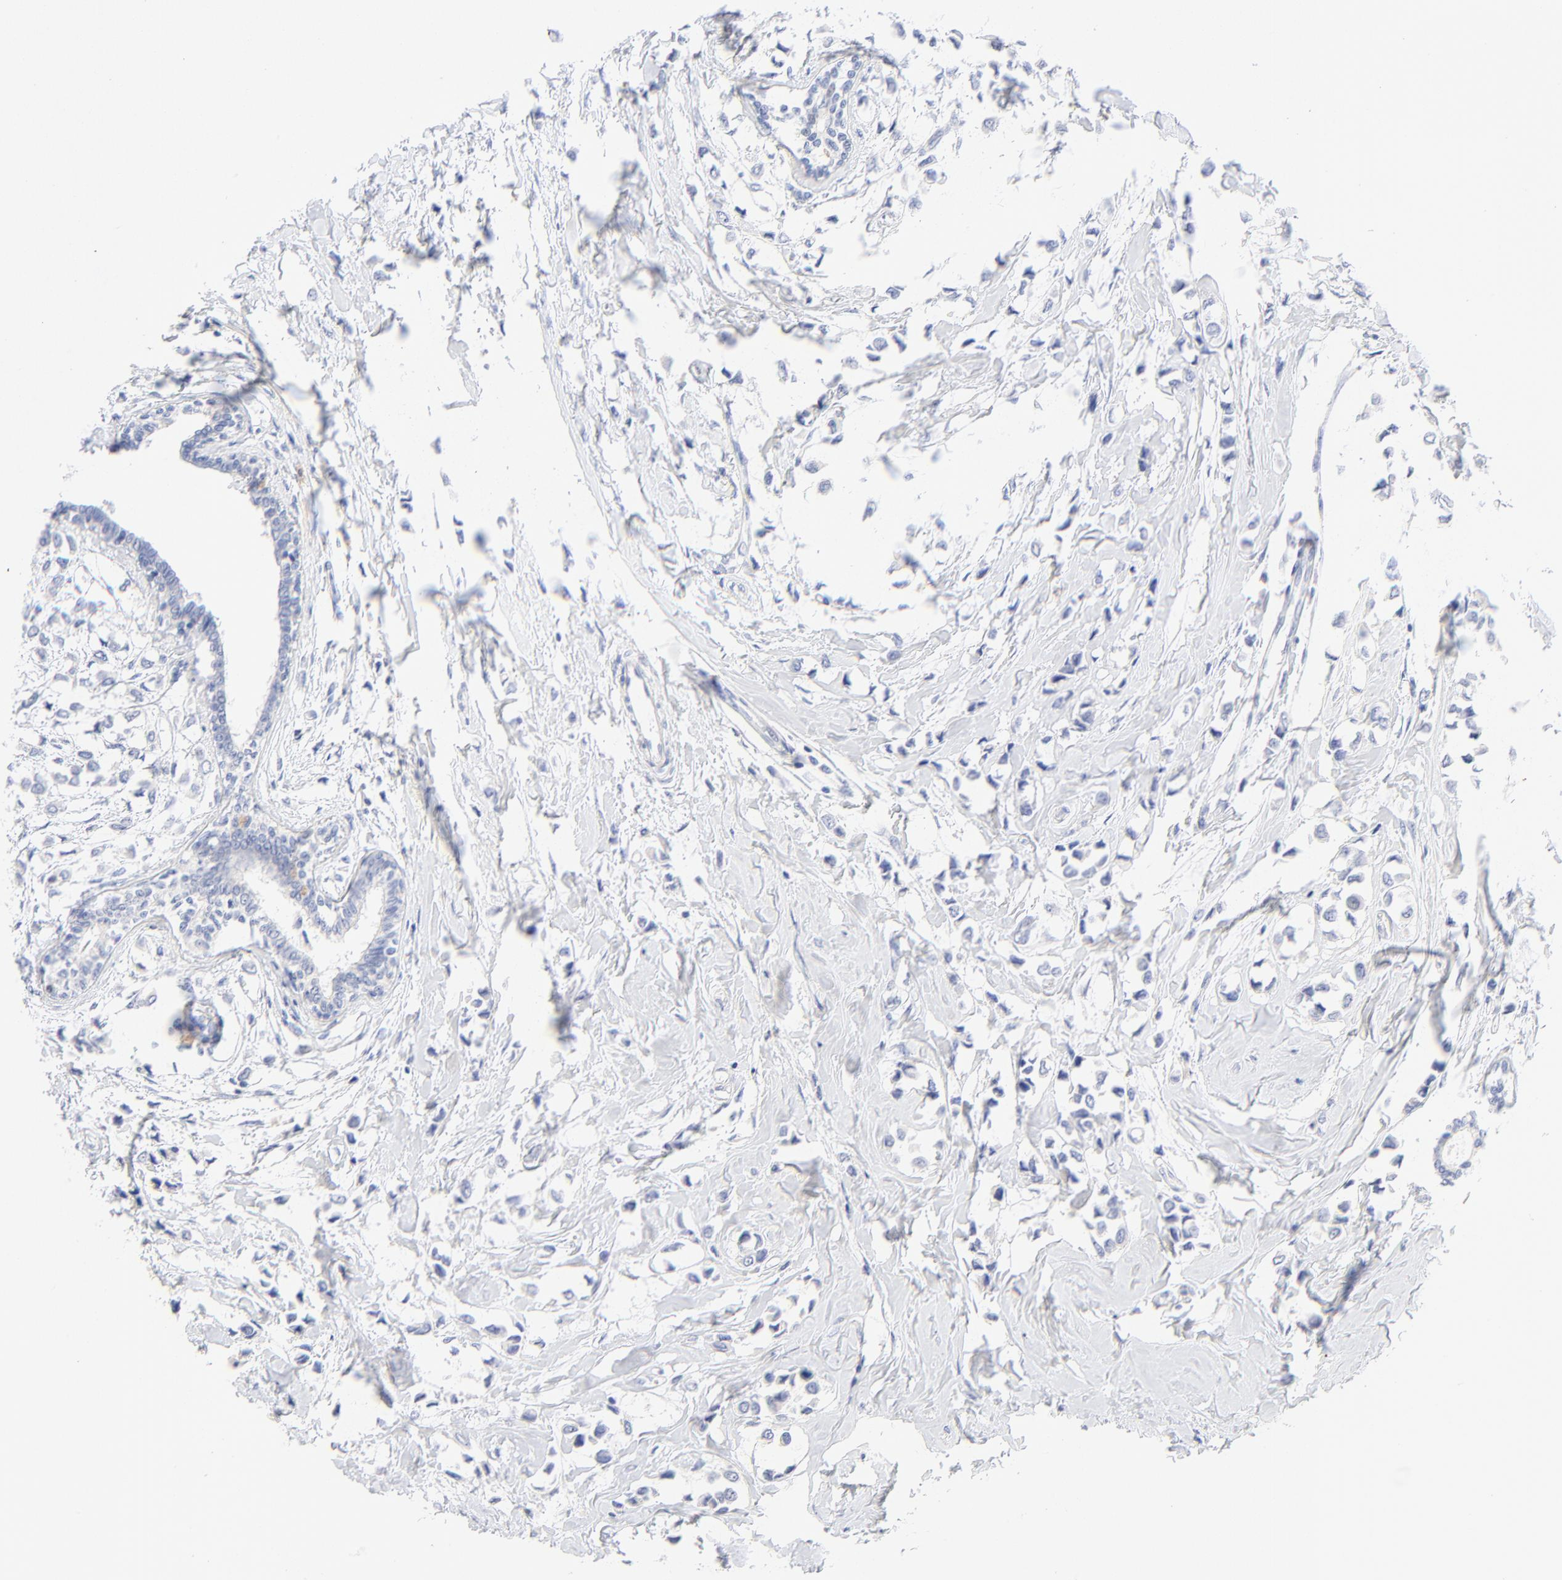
{"staining": {"intensity": "negative", "quantity": "none", "location": "none"}, "tissue": "breast cancer", "cell_type": "Tumor cells", "image_type": "cancer", "snomed": [{"axis": "morphology", "description": "Lobular carcinoma"}, {"axis": "topography", "description": "Breast"}], "caption": "The IHC micrograph has no significant expression in tumor cells of lobular carcinoma (breast) tissue. The staining was performed using DAB (3,3'-diaminobenzidine) to visualize the protein expression in brown, while the nuclei were stained in blue with hematoxylin (Magnification: 20x).", "gene": "SULT4A1", "patient": {"sex": "female", "age": 51}}